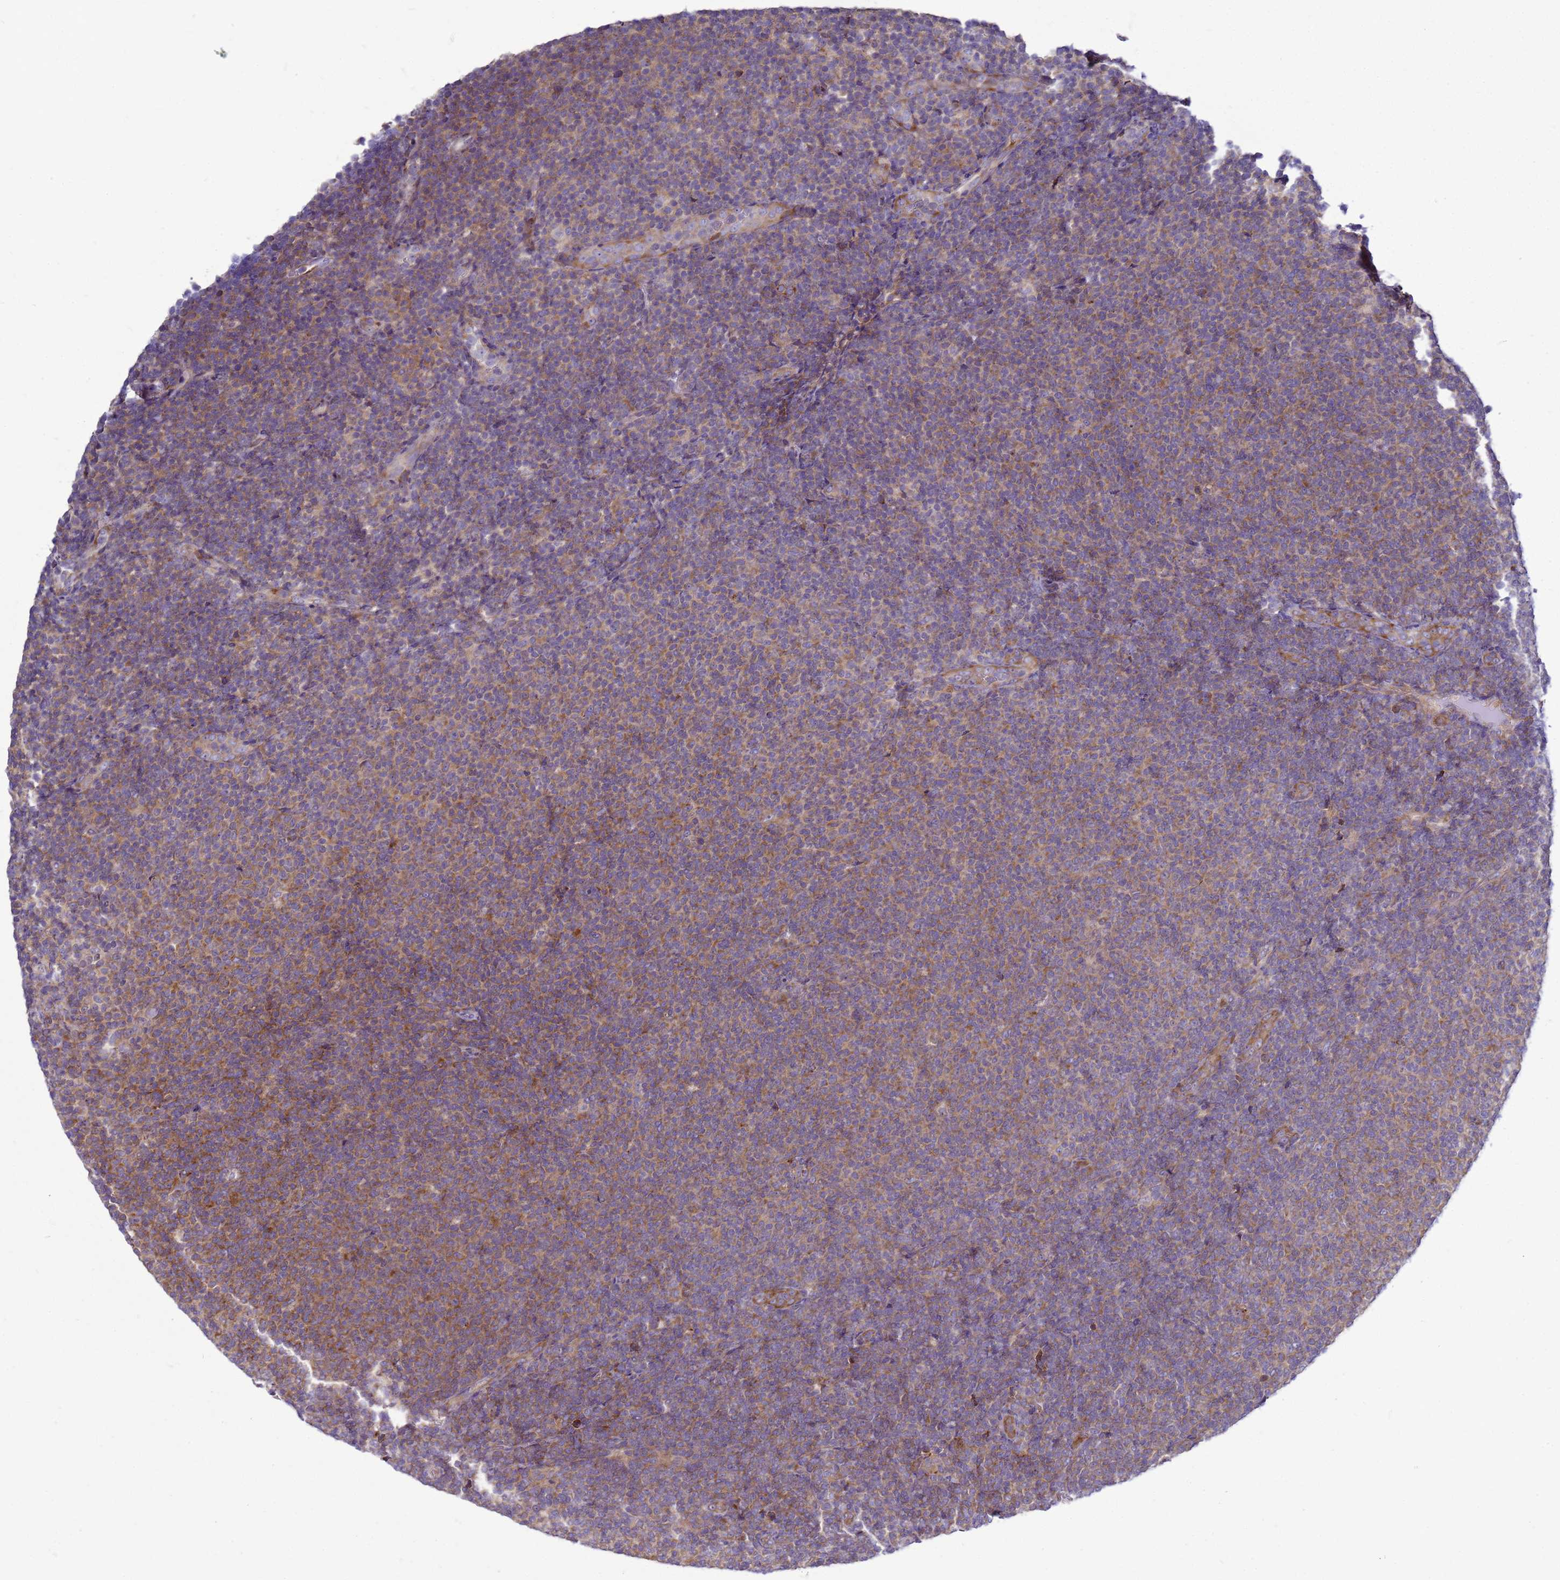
{"staining": {"intensity": "moderate", "quantity": "25%-75%", "location": "cytoplasmic/membranous"}, "tissue": "lymphoma", "cell_type": "Tumor cells", "image_type": "cancer", "snomed": [{"axis": "morphology", "description": "Malignant lymphoma, non-Hodgkin's type, Low grade"}, {"axis": "topography", "description": "Lymph node"}], "caption": "A micrograph of lymphoma stained for a protein shows moderate cytoplasmic/membranous brown staining in tumor cells. (Stains: DAB in brown, nuclei in blue, Microscopy: brightfield microscopy at high magnification).", "gene": "MON1B", "patient": {"sex": "male", "age": 66}}